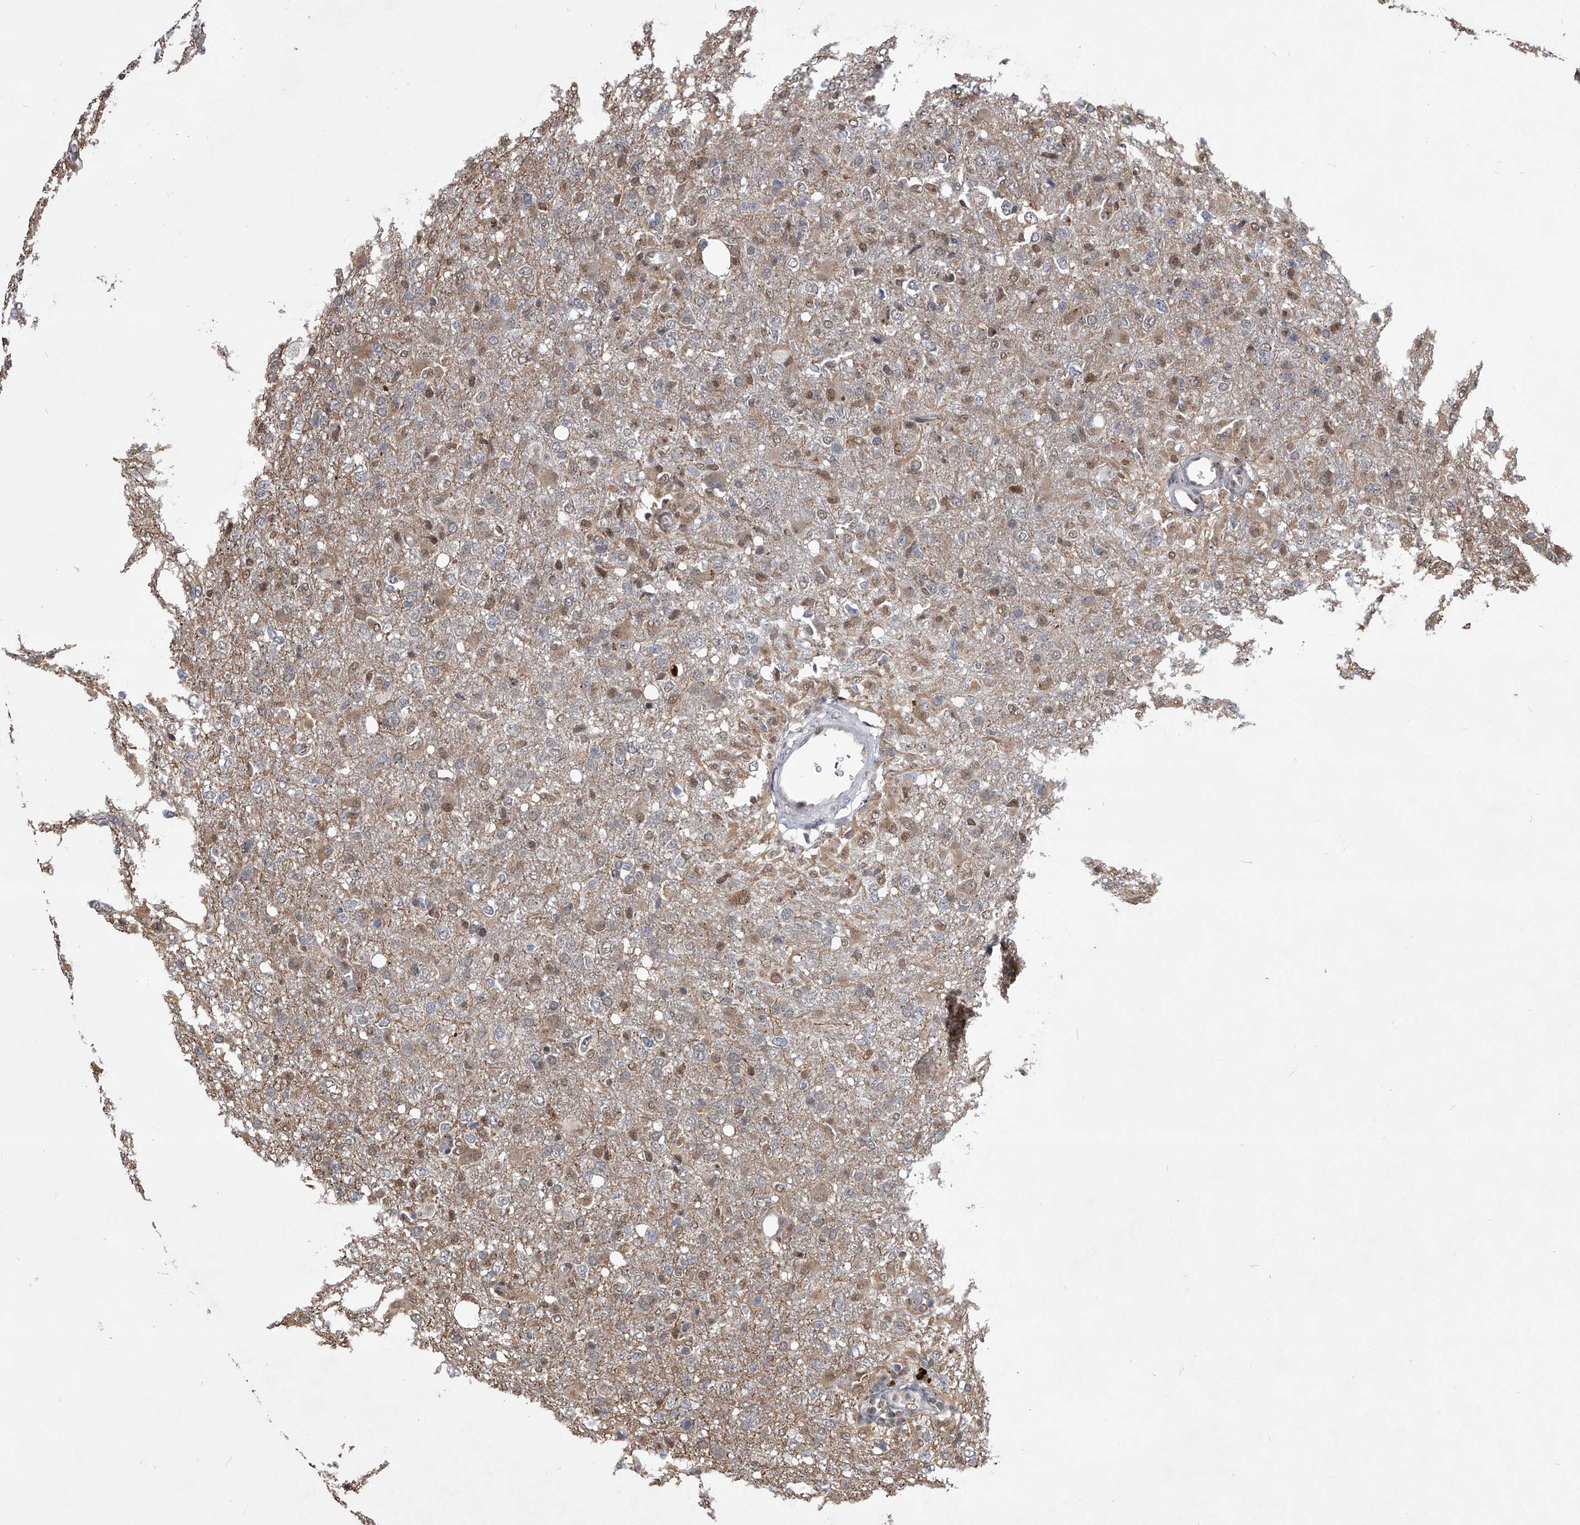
{"staining": {"intensity": "weak", "quantity": "<25%", "location": "cytoplasmic/membranous"}, "tissue": "glioma", "cell_type": "Tumor cells", "image_type": "cancer", "snomed": [{"axis": "morphology", "description": "Glioma, malignant, High grade"}, {"axis": "topography", "description": "Brain"}], "caption": "A histopathology image of human malignant high-grade glioma is negative for staining in tumor cells.", "gene": "CMTR1", "patient": {"sex": "female", "age": 57}}